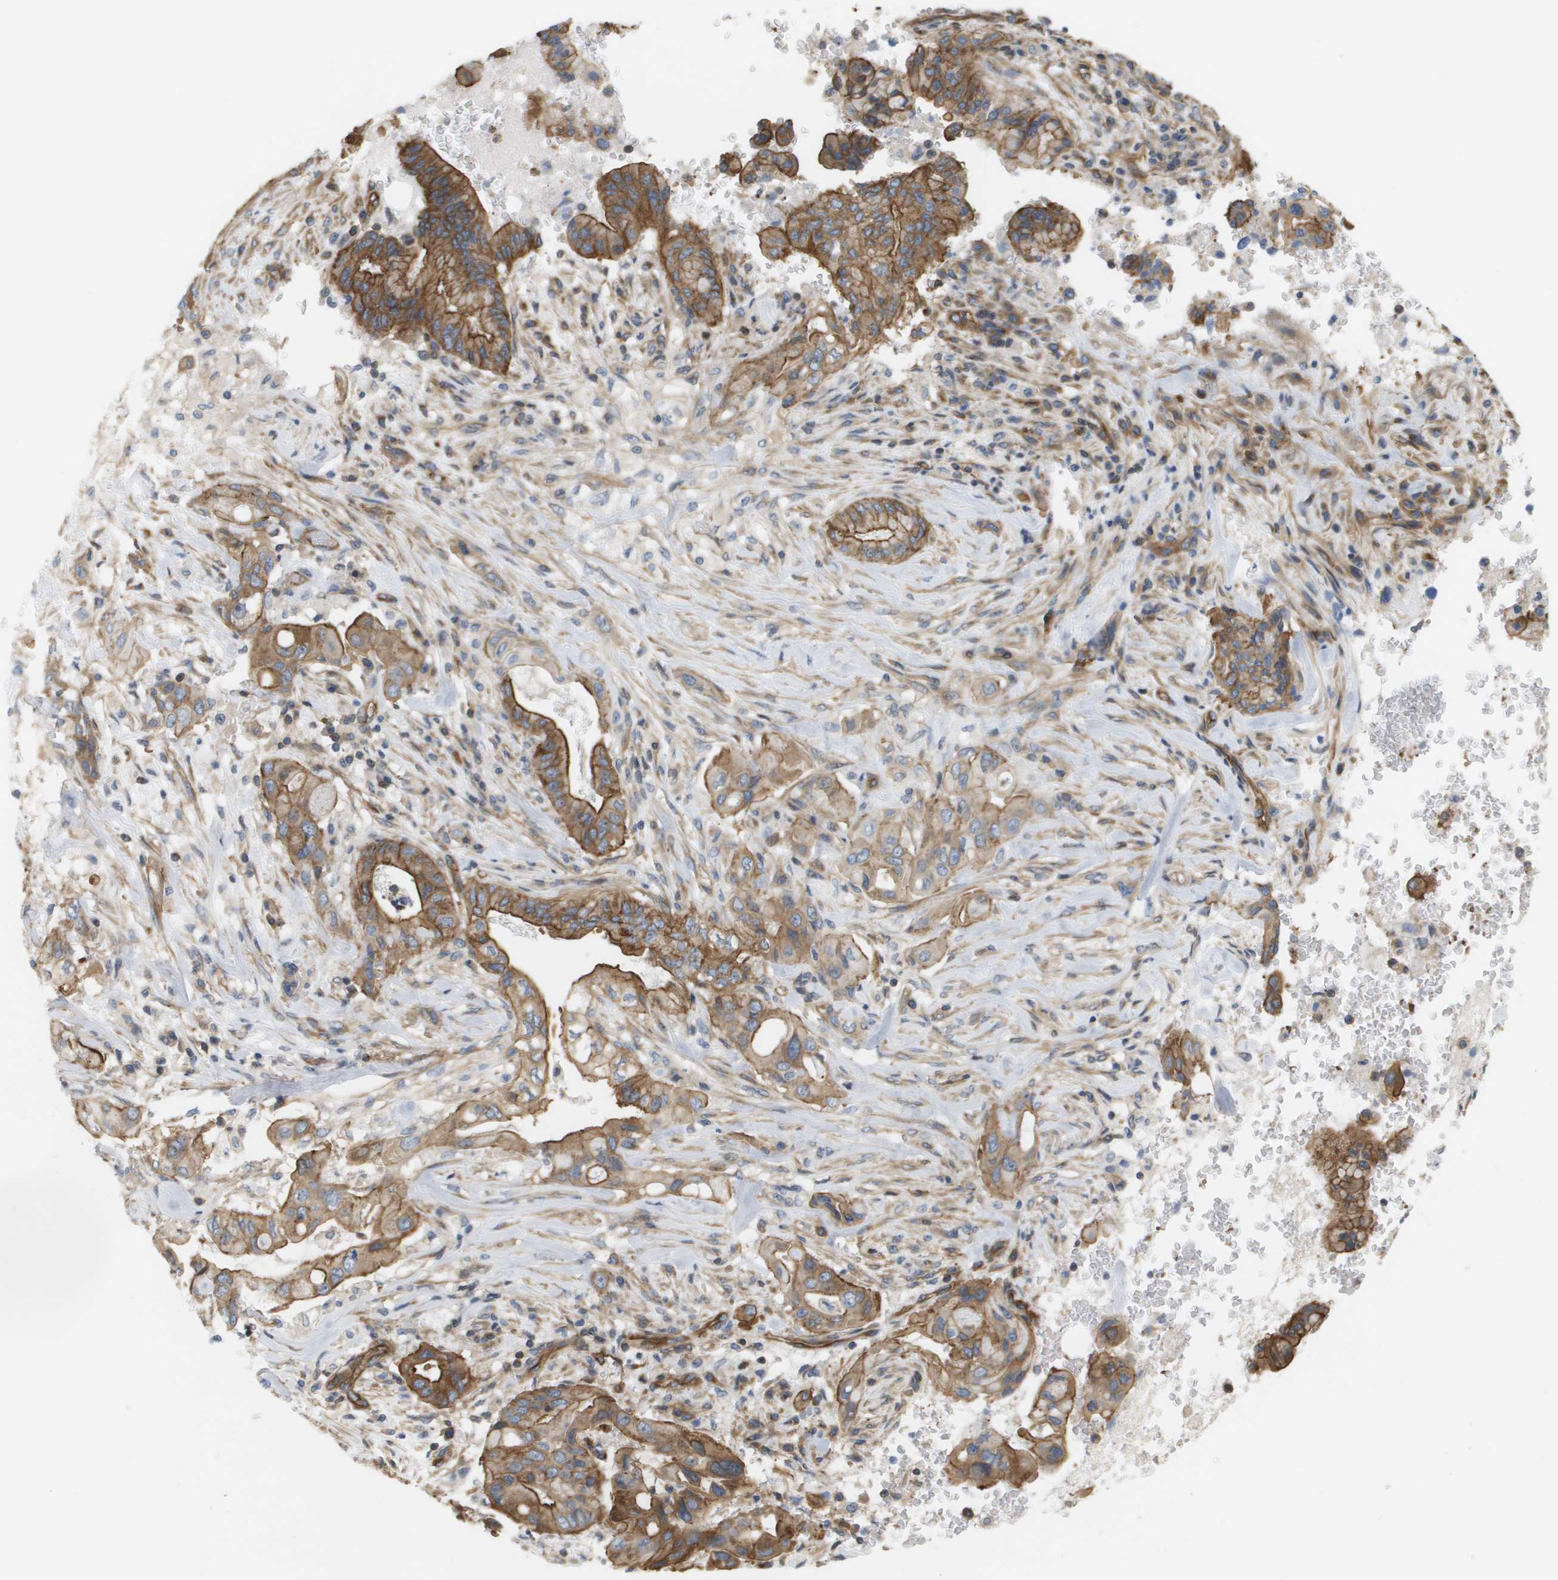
{"staining": {"intensity": "strong", "quantity": ">75%", "location": "cytoplasmic/membranous"}, "tissue": "pancreatic cancer", "cell_type": "Tumor cells", "image_type": "cancer", "snomed": [{"axis": "morphology", "description": "Adenocarcinoma, NOS"}, {"axis": "topography", "description": "Pancreas"}], "caption": "Immunohistochemistry photomicrograph of neoplastic tissue: adenocarcinoma (pancreatic) stained using immunohistochemistry exhibits high levels of strong protein expression localized specifically in the cytoplasmic/membranous of tumor cells, appearing as a cytoplasmic/membranous brown color.", "gene": "SGMS2", "patient": {"sex": "female", "age": 73}}